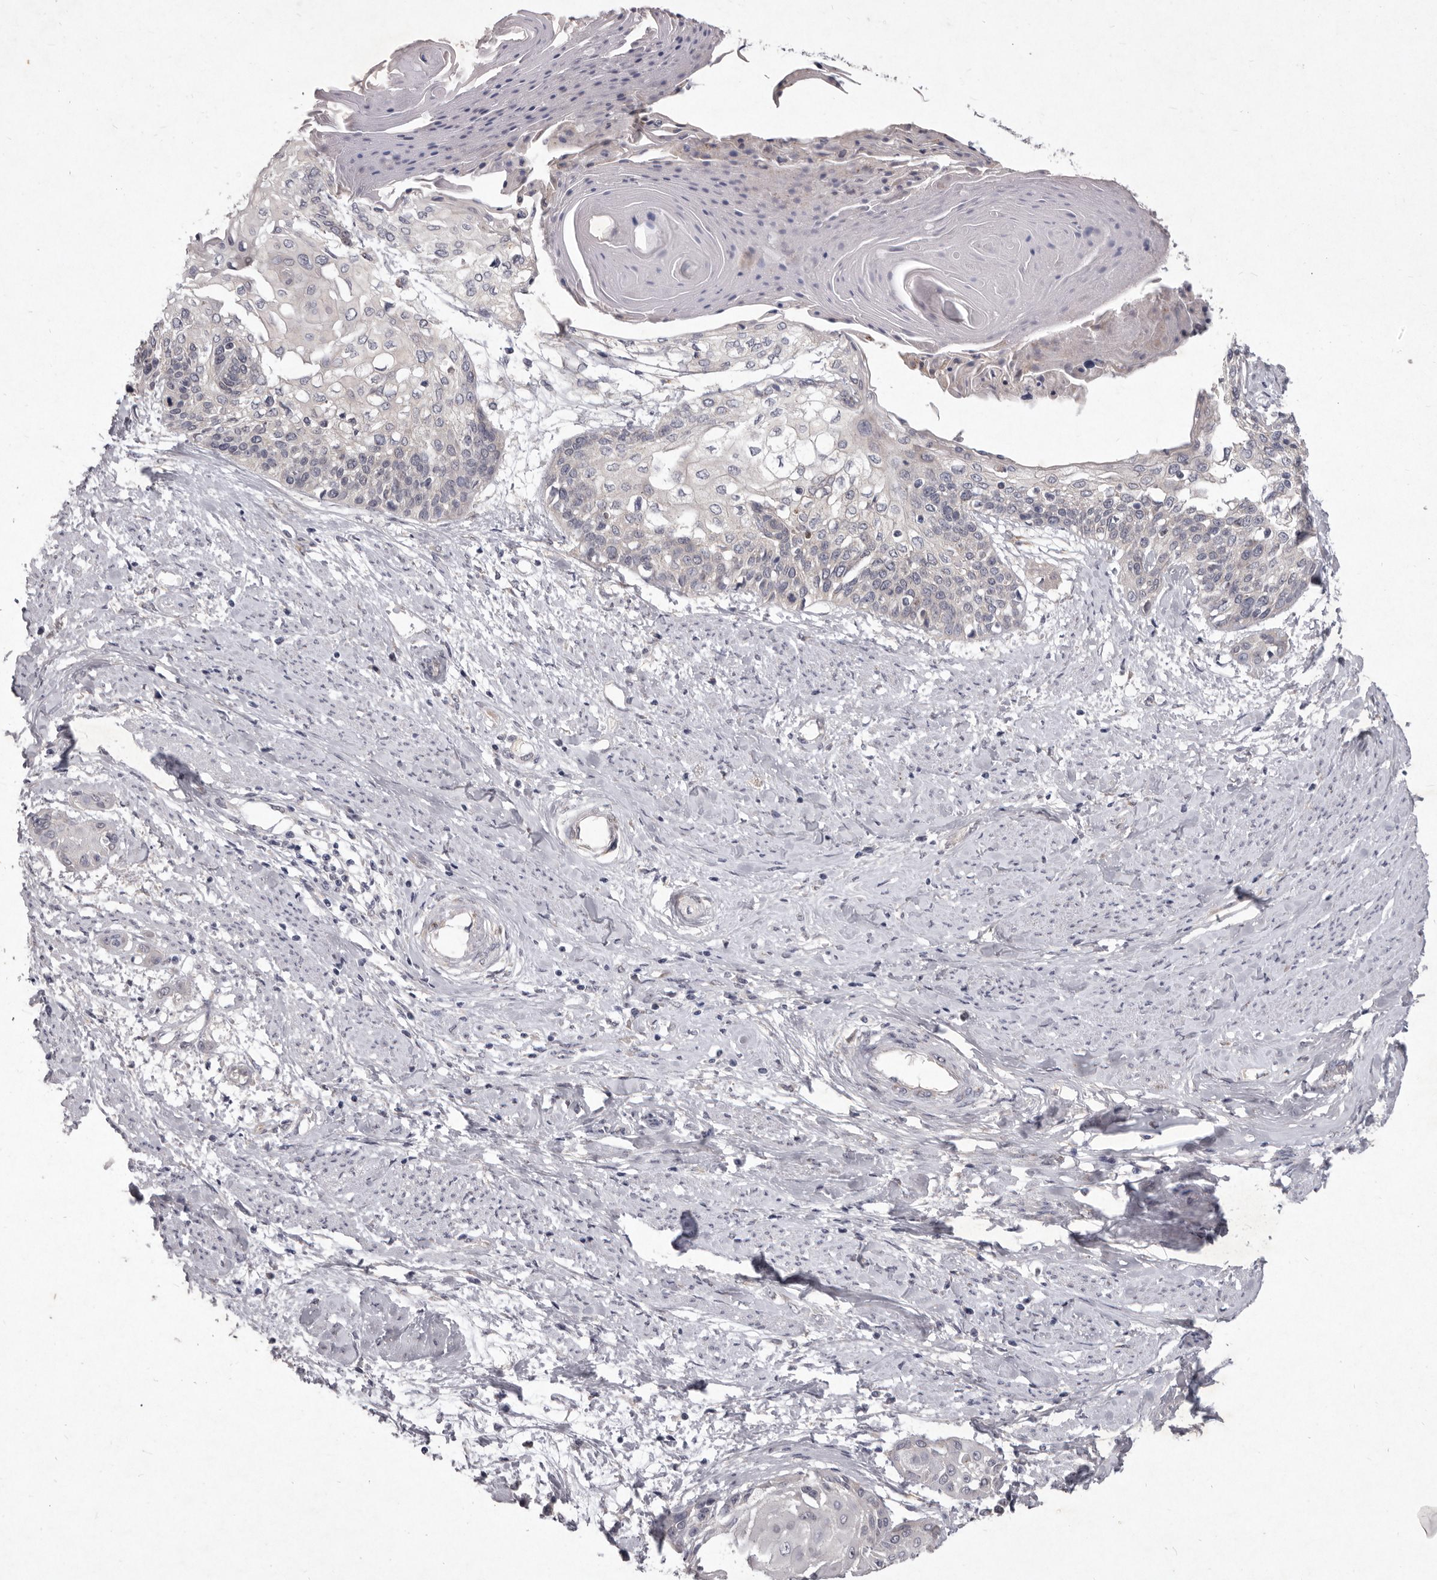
{"staining": {"intensity": "negative", "quantity": "none", "location": "none"}, "tissue": "cervical cancer", "cell_type": "Tumor cells", "image_type": "cancer", "snomed": [{"axis": "morphology", "description": "Squamous cell carcinoma, NOS"}, {"axis": "topography", "description": "Cervix"}], "caption": "A high-resolution micrograph shows immunohistochemistry staining of cervical cancer (squamous cell carcinoma), which shows no significant expression in tumor cells. (DAB immunohistochemistry visualized using brightfield microscopy, high magnification).", "gene": "P2RX6", "patient": {"sex": "female", "age": 57}}